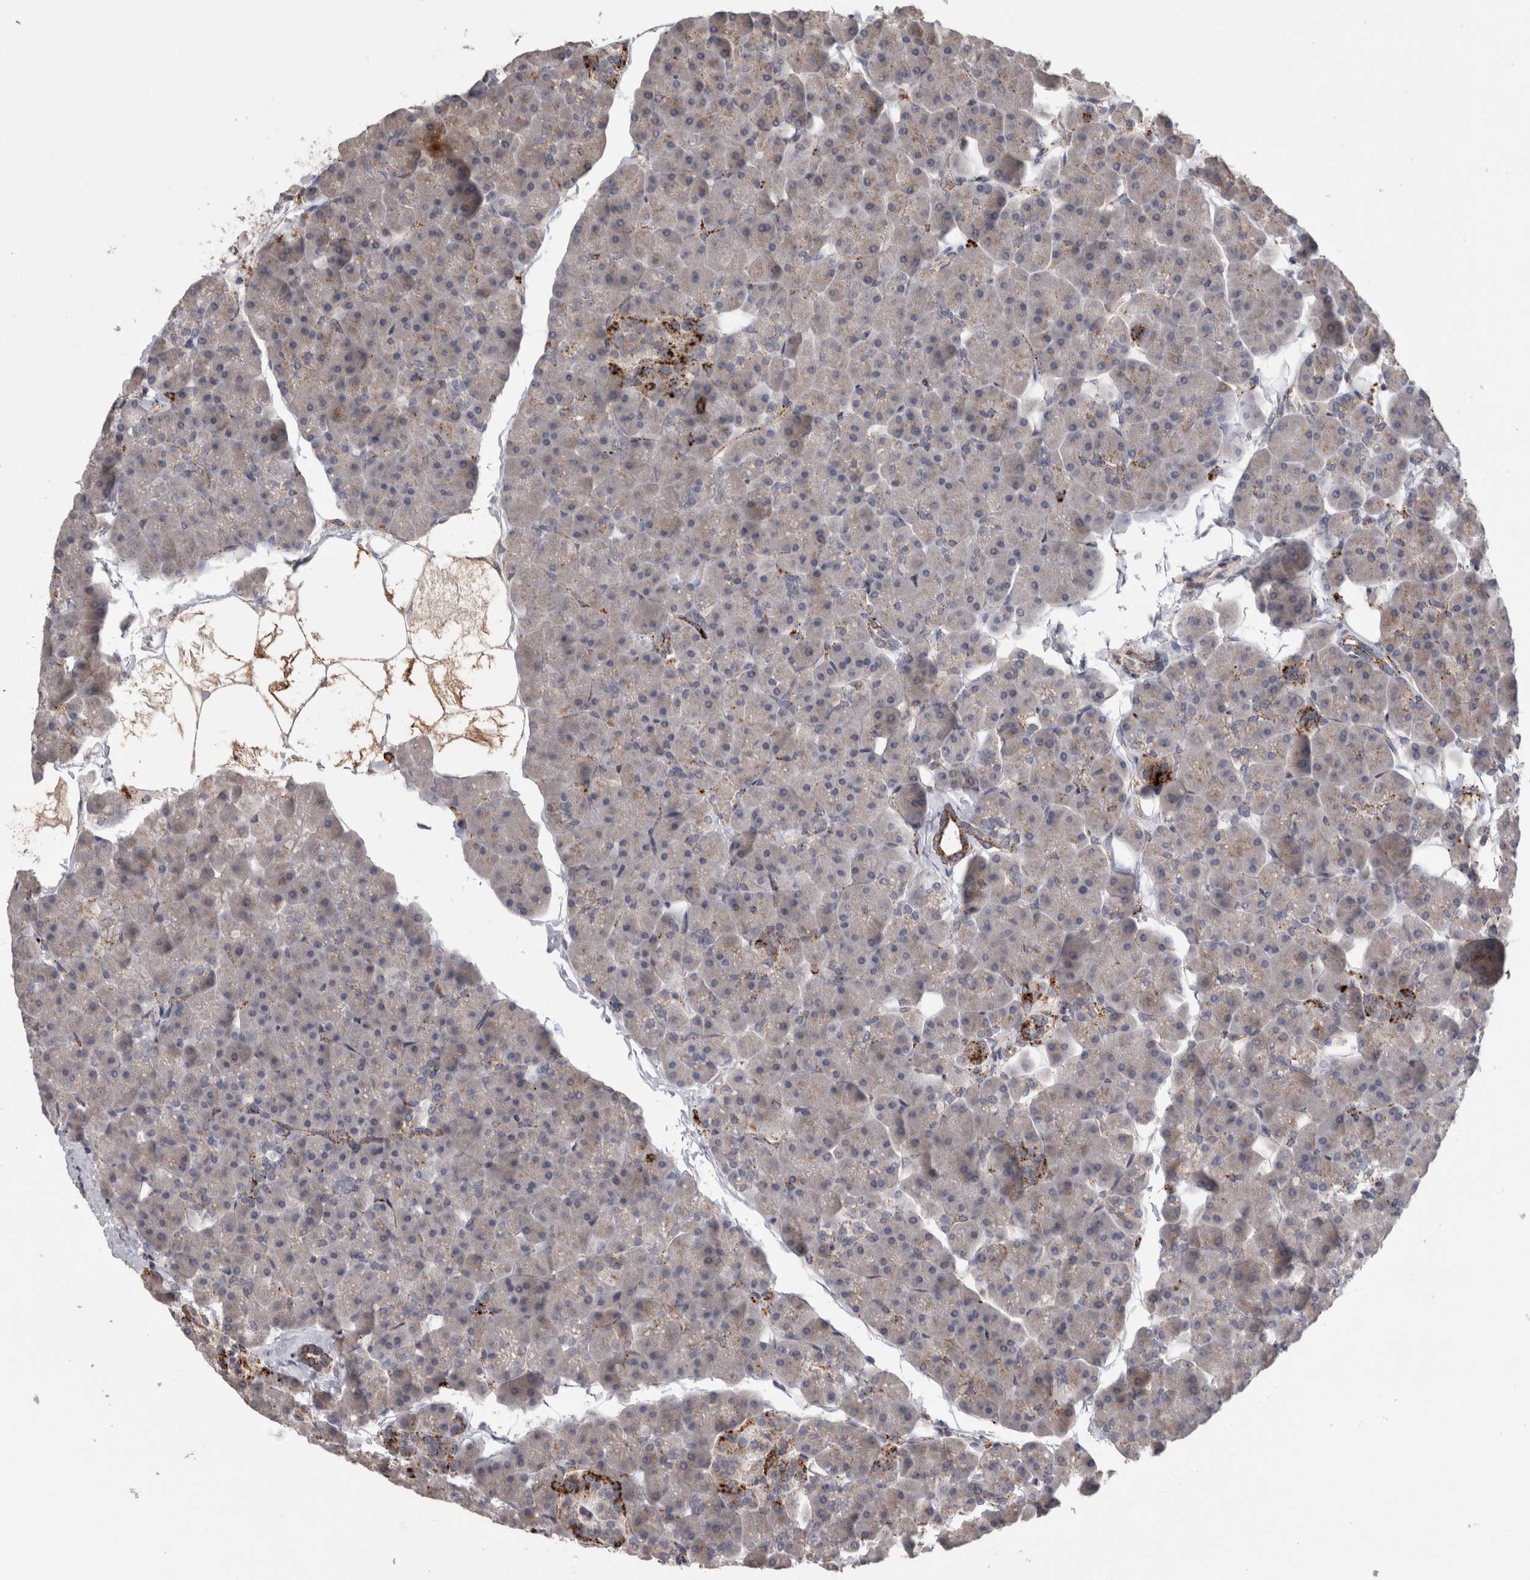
{"staining": {"intensity": "strong", "quantity": "<25%", "location": "cytoplasmic/membranous"}, "tissue": "pancreas", "cell_type": "Exocrine glandular cells", "image_type": "normal", "snomed": [{"axis": "morphology", "description": "Normal tissue, NOS"}, {"axis": "topography", "description": "Pancreas"}], "caption": "A photomicrograph showing strong cytoplasmic/membranous expression in about <25% of exocrine glandular cells in unremarkable pancreas, as visualized by brown immunohistochemical staining.", "gene": "CTSZ", "patient": {"sex": "male", "age": 35}}